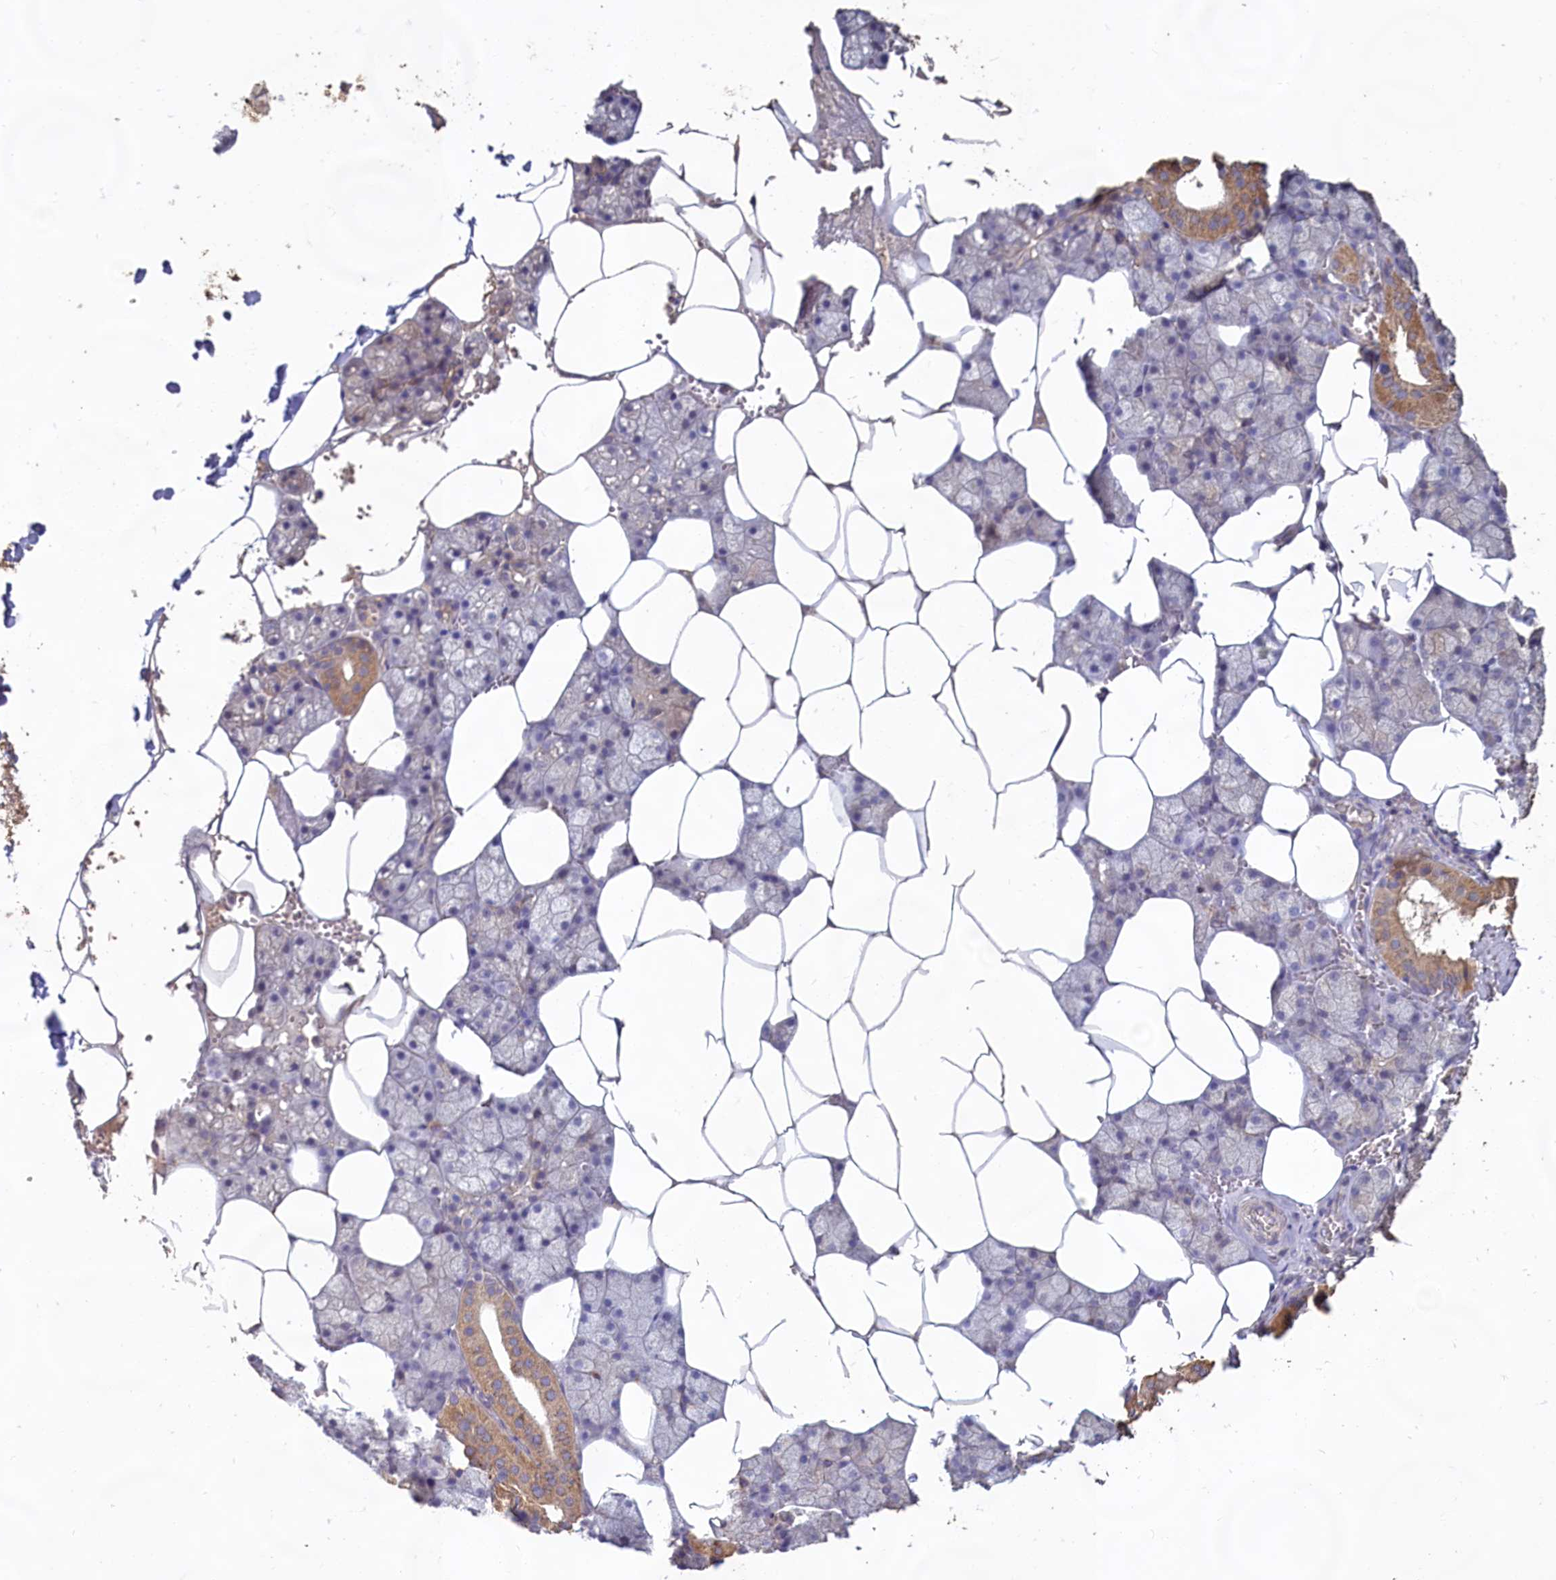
{"staining": {"intensity": "moderate", "quantity": "25%-75%", "location": "cytoplasmic/membranous"}, "tissue": "salivary gland", "cell_type": "Glandular cells", "image_type": "normal", "snomed": [{"axis": "morphology", "description": "Normal tissue, NOS"}, {"axis": "topography", "description": "Salivary gland"}], "caption": "Immunohistochemistry (IHC) of normal salivary gland reveals medium levels of moderate cytoplasmic/membranous staining in approximately 25%-75% of glandular cells. (DAB IHC with brightfield microscopy, high magnification).", "gene": "FUNDC1", "patient": {"sex": "male", "age": 62}}